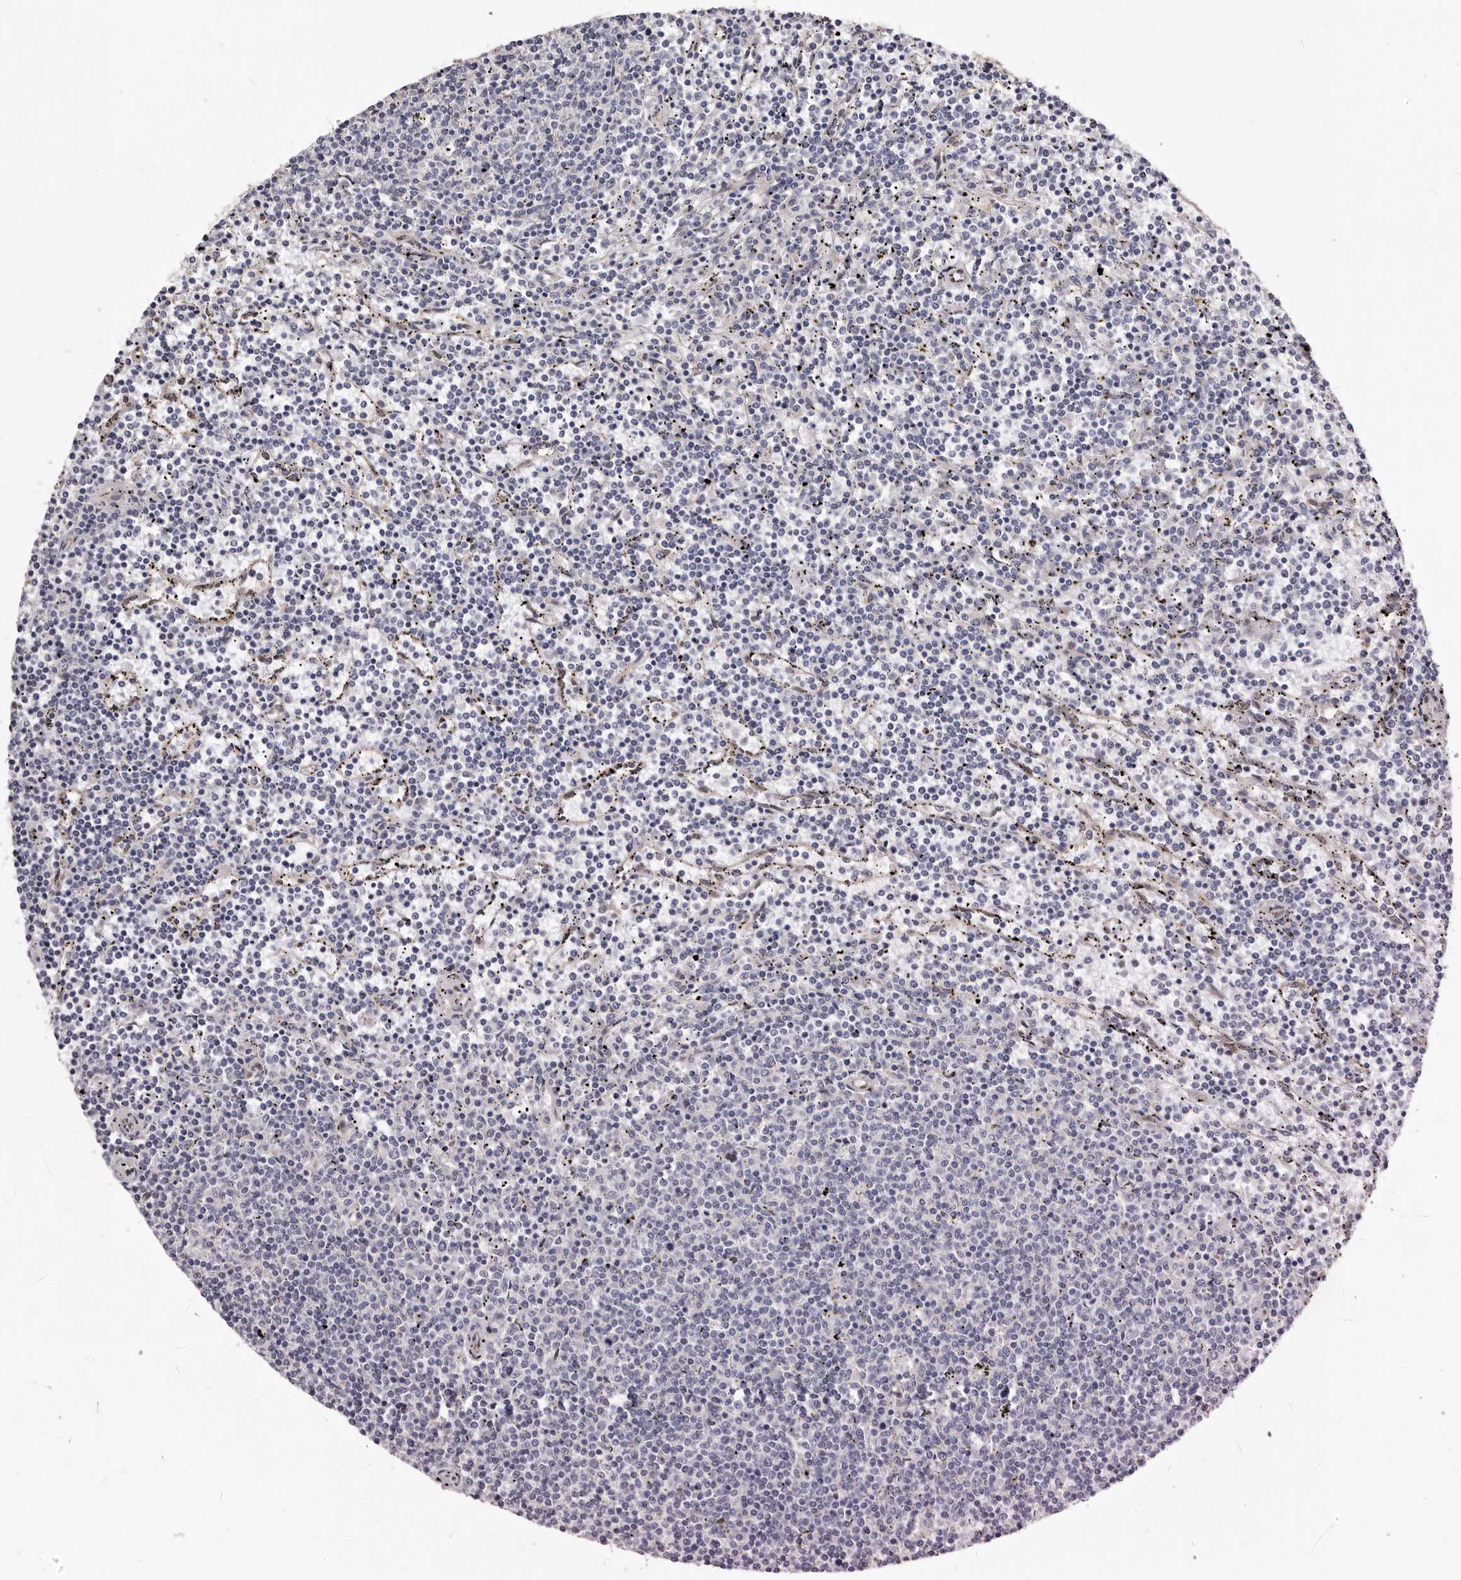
{"staining": {"intensity": "negative", "quantity": "none", "location": "none"}, "tissue": "lymphoma", "cell_type": "Tumor cells", "image_type": "cancer", "snomed": [{"axis": "morphology", "description": "Malignant lymphoma, non-Hodgkin's type, Low grade"}, {"axis": "topography", "description": "Spleen"}], "caption": "Immunohistochemistry micrograph of neoplastic tissue: human lymphoma stained with DAB shows no significant protein expression in tumor cells.", "gene": "KHDRBS2", "patient": {"sex": "female", "age": 50}}